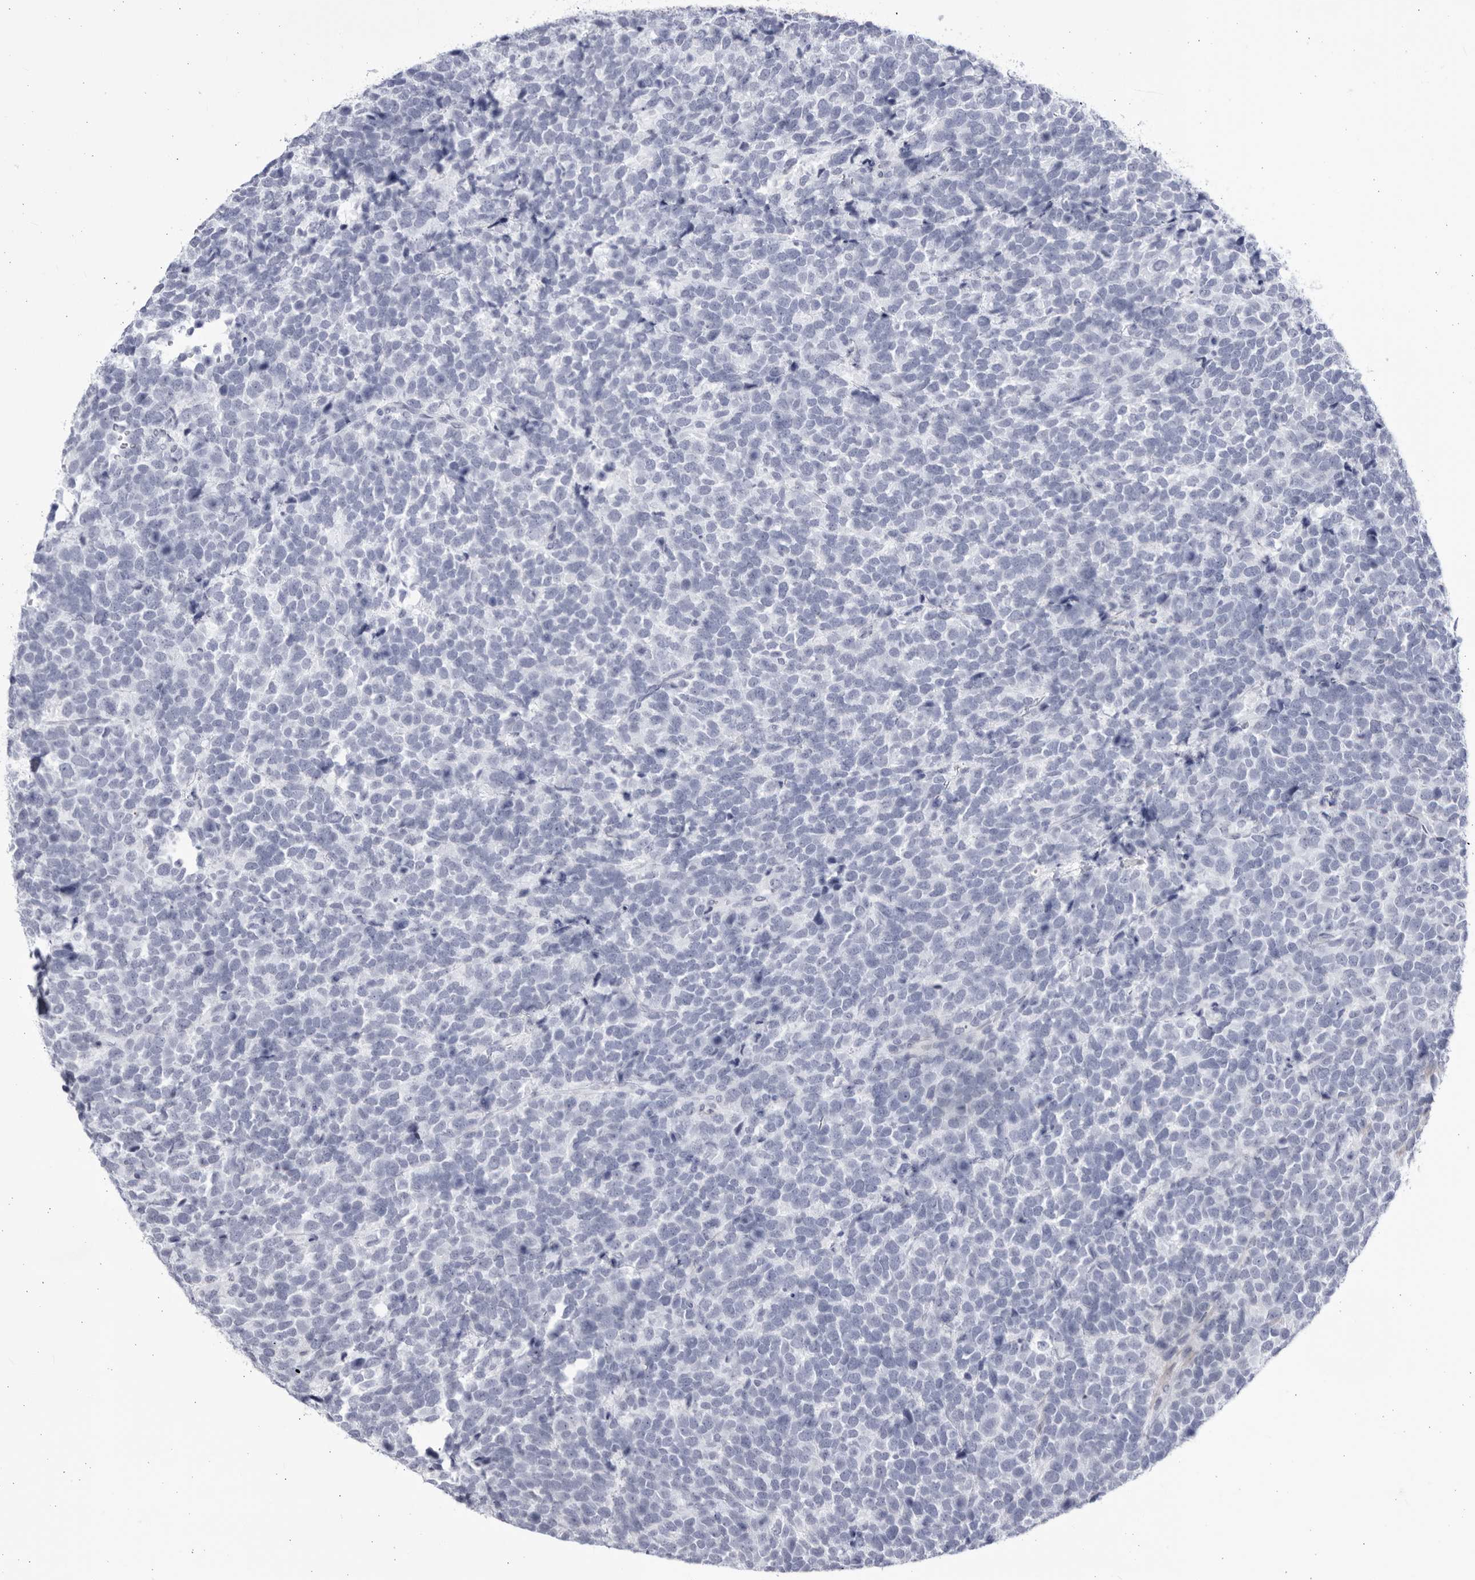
{"staining": {"intensity": "negative", "quantity": "none", "location": "none"}, "tissue": "urothelial cancer", "cell_type": "Tumor cells", "image_type": "cancer", "snomed": [{"axis": "morphology", "description": "Urothelial carcinoma, High grade"}, {"axis": "topography", "description": "Urinary bladder"}], "caption": "Tumor cells are negative for protein expression in human urothelial cancer.", "gene": "CCDC181", "patient": {"sex": "female", "age": 82}}